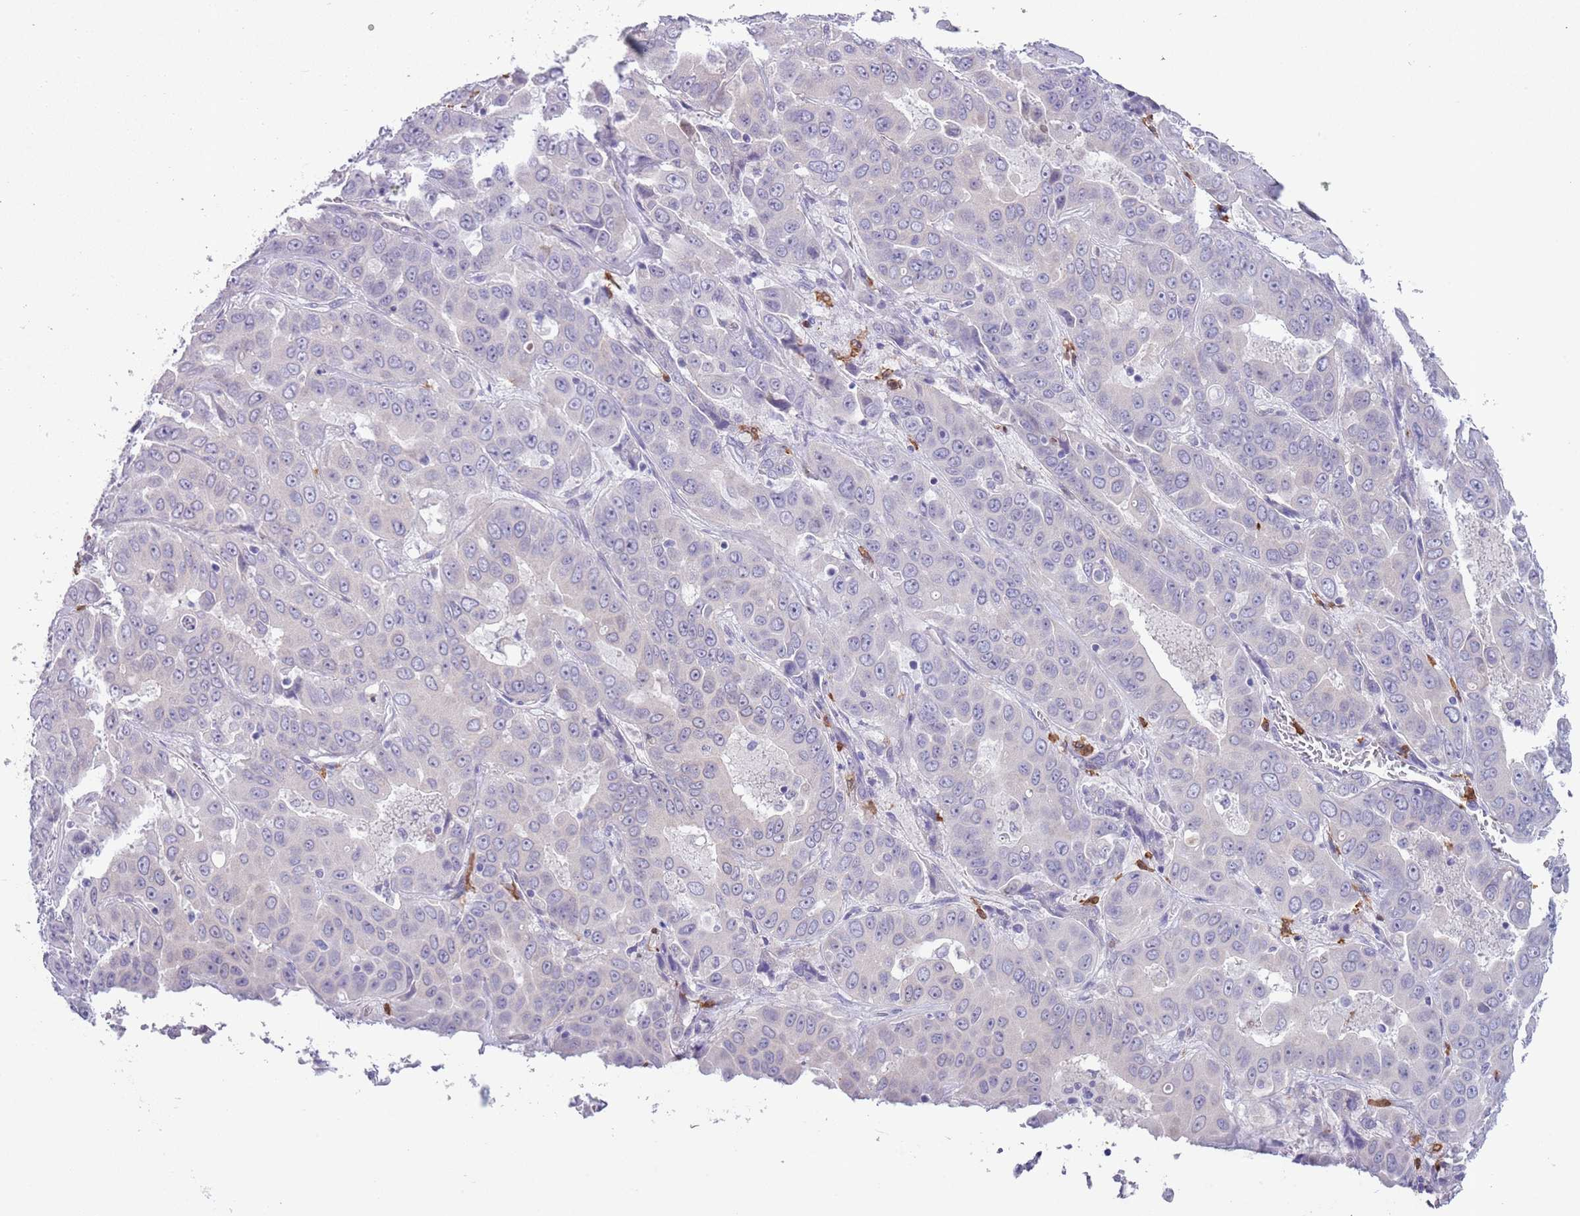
{"staining": {"intensity": "negative", "quantity": "none", "location": "none"}, "tissue": "liver cancer", "cell_type": "Tumor cells", "image_type": "cancer", "snomed": [{"axis": "morphology", "description": "Cholangiocarcinoma"}, {"axis": "topography", "description": "Liver"}], "caption": "The micrograph exhibits no significant staining in tumor cells of cholangiocarcinoma (liver).", "gene": "ZFP2", "patient": {"sex": "female", "age": 52}}